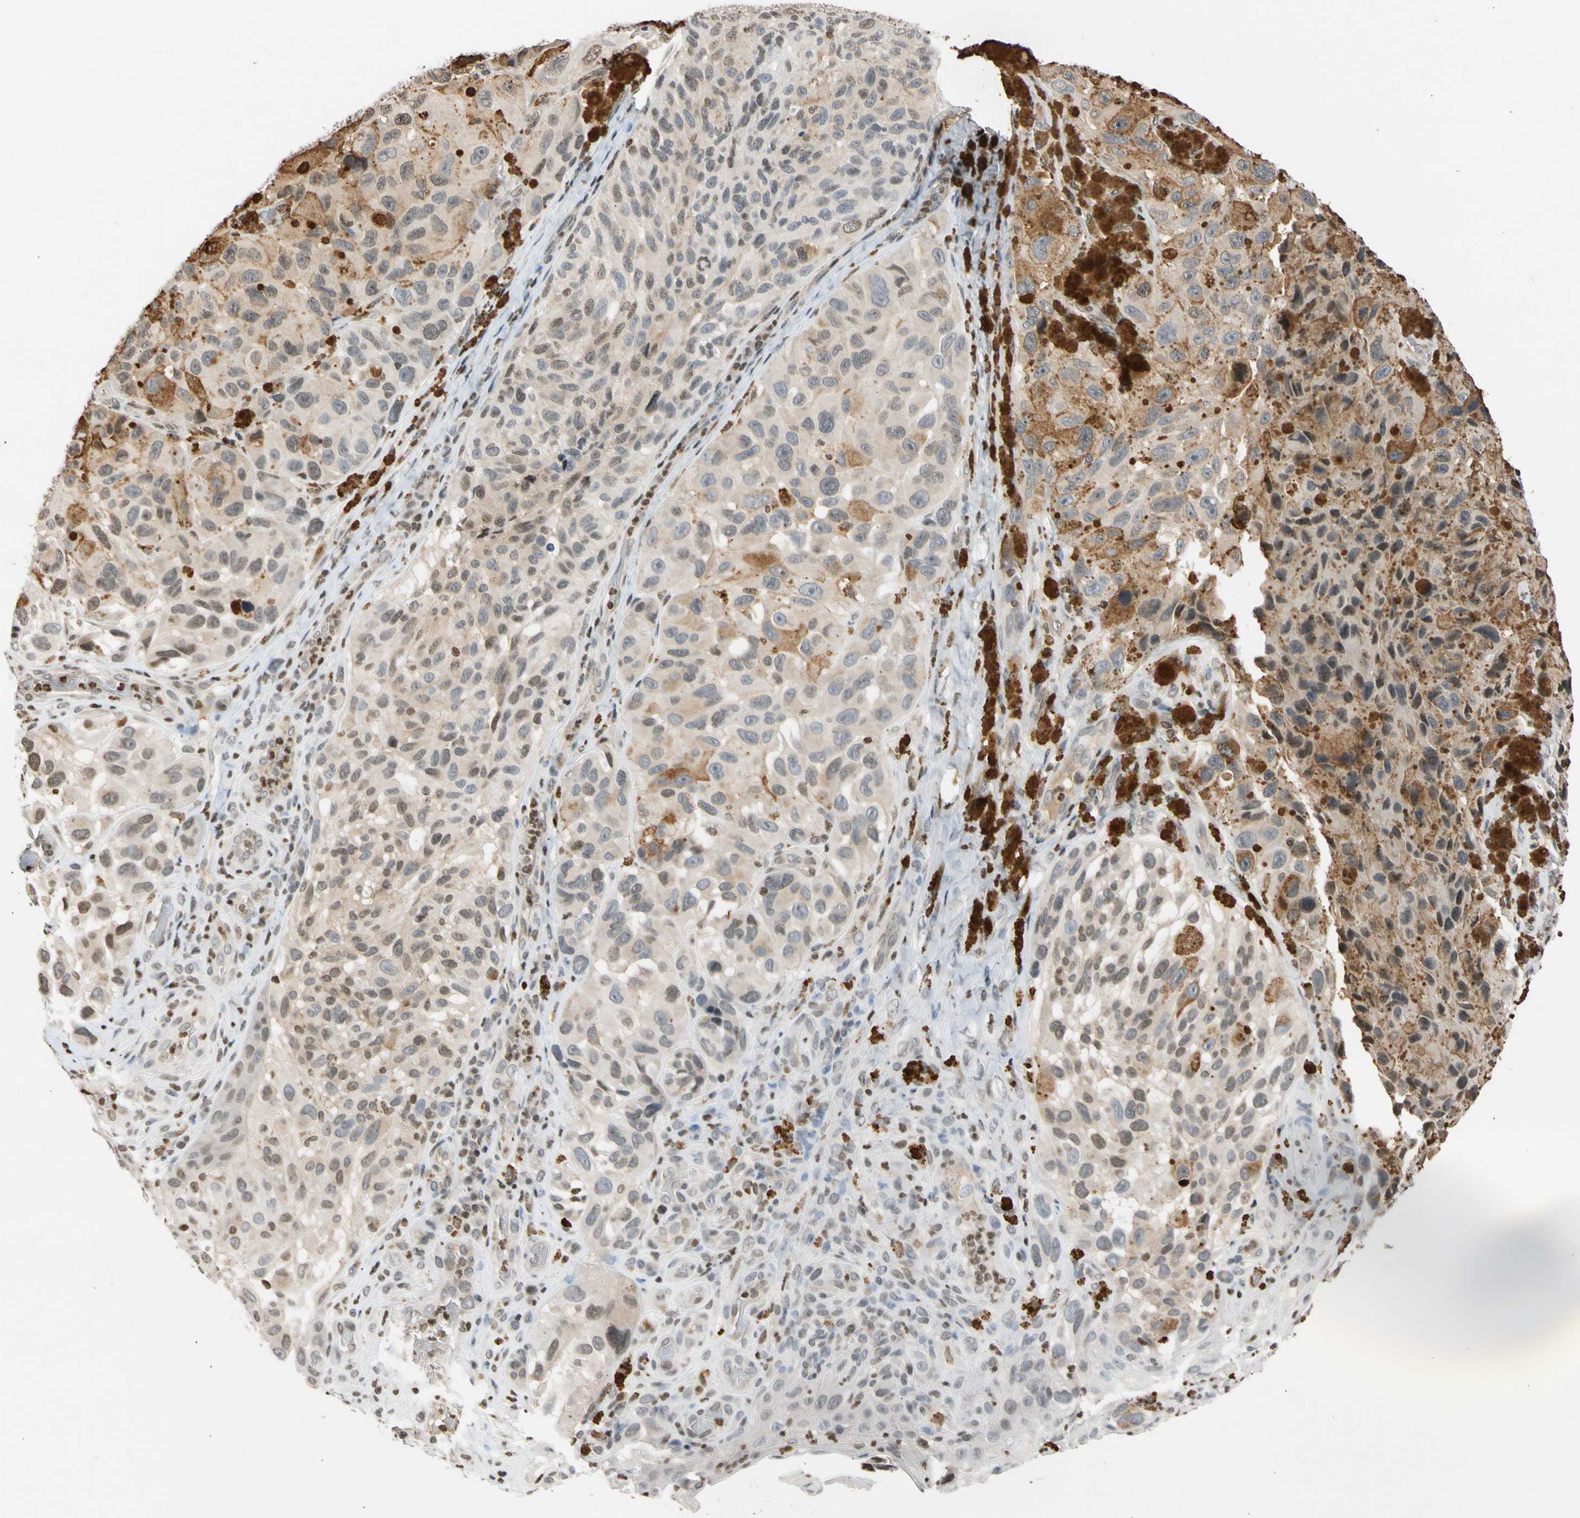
{"staining": {"intensity": "moderate", "quantity": ">75%", "location": "cytoplasmic/membranous"}, "tissue": "melanoma", "cell_type": "Tumor cells", "image_type": "cancer", "snomed": [{"axis": "morphology", "description": "Malignant melanoma, NOS"}, {"axis": "topography", "description": "Skin"}], "caption": "This image exhibits melanoma stained with immunohistochemistry to label a protein in brown. The cytoplasmic/membranous of tumor cells show moderate positivity for the protein. Nuclei are counter-stained blue.", "gene": "GPX4", "patient": {"sex": "female", "age": 73}}